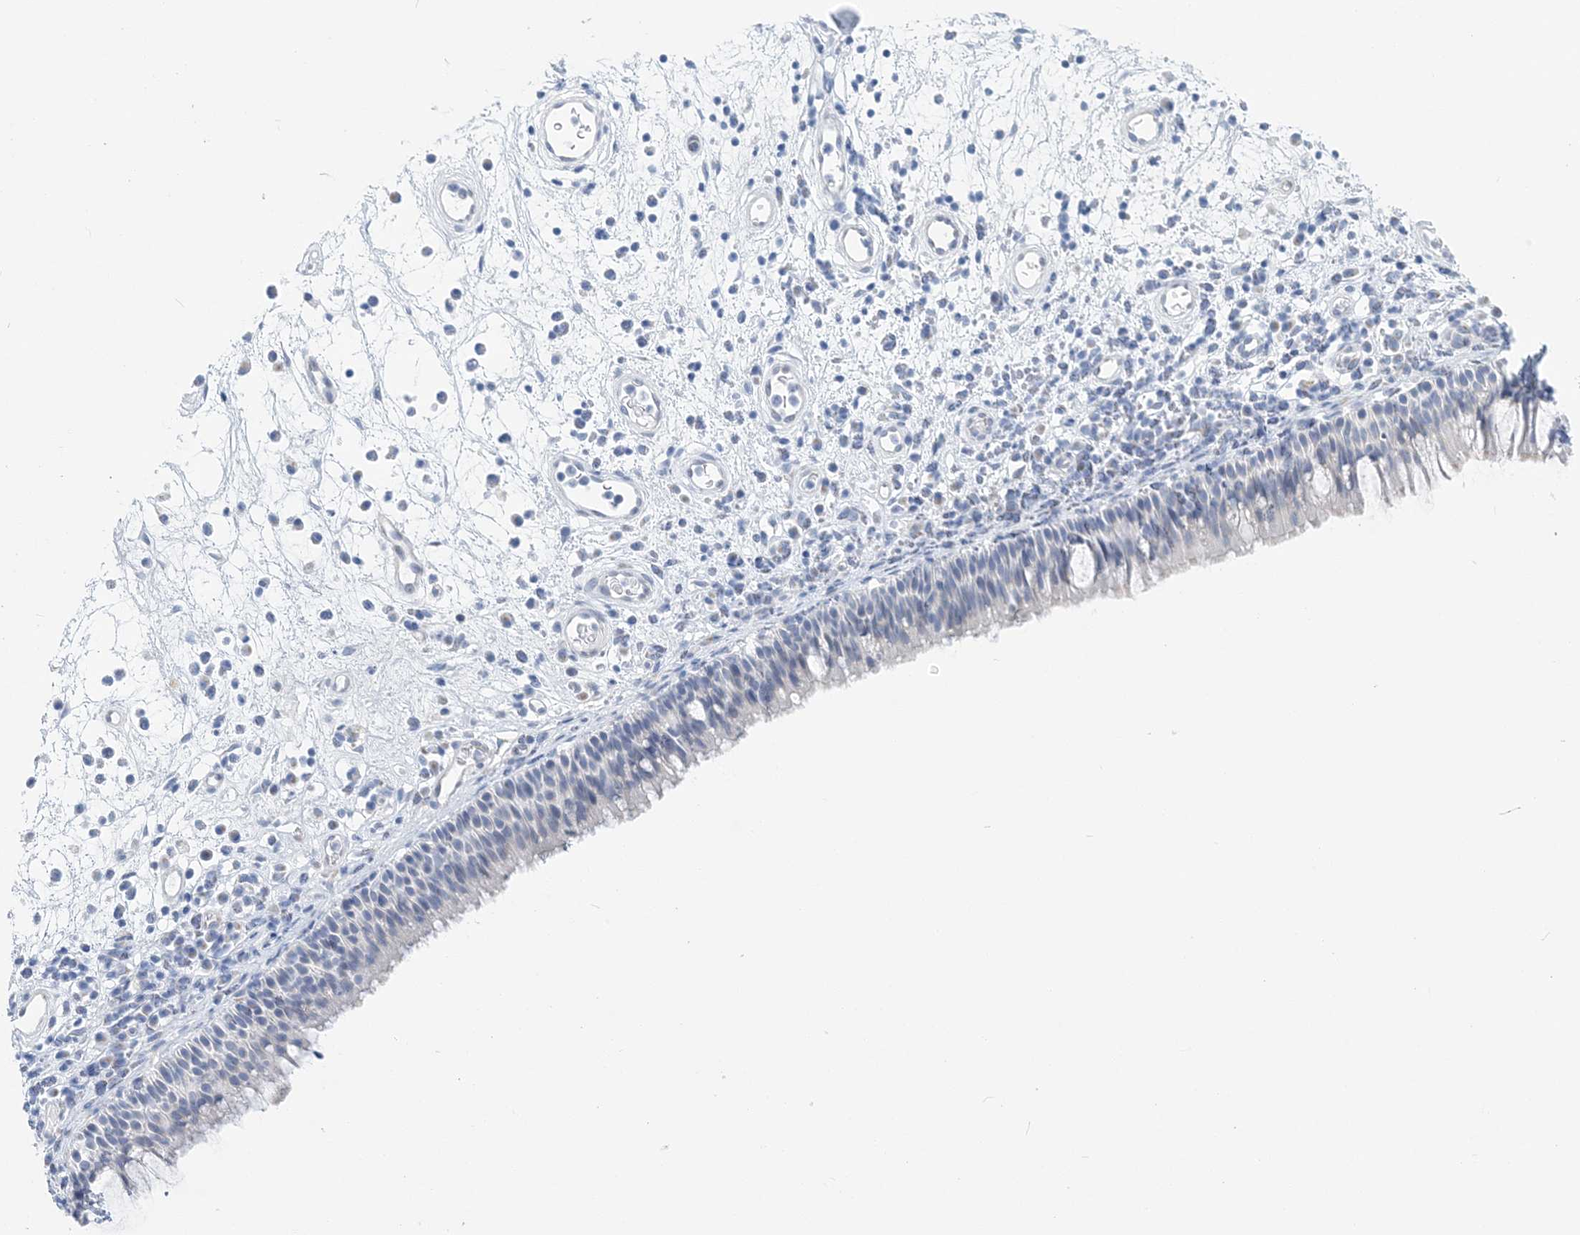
{"staining": {"intensity": "weak", "quantity": "<25%", "location": "cytoplasmic/membranous"}, "tissue": "nasopharynx", "cell_type": "Respiratory epithelial cells", "image_type": "normal", "snomed": [{"axis": "morphology", "description": "Normal tissue, NOS"}, {"axis": "morphology", "description": "Inflammation, NOS"}, {"axis": "morphology", "description": "Malignant melanoma, Metastatic site"}, {"axis": "topography", "description": "Nasopharynx"}], "caption": "Protein analysis of normal nasopharynx exhibits no significant staining in respiratory epithelial cells. (DAB IHC, high magnification).", "gene": "PLEKHG4B", "patient": {"sex": "male", "age": 70}}